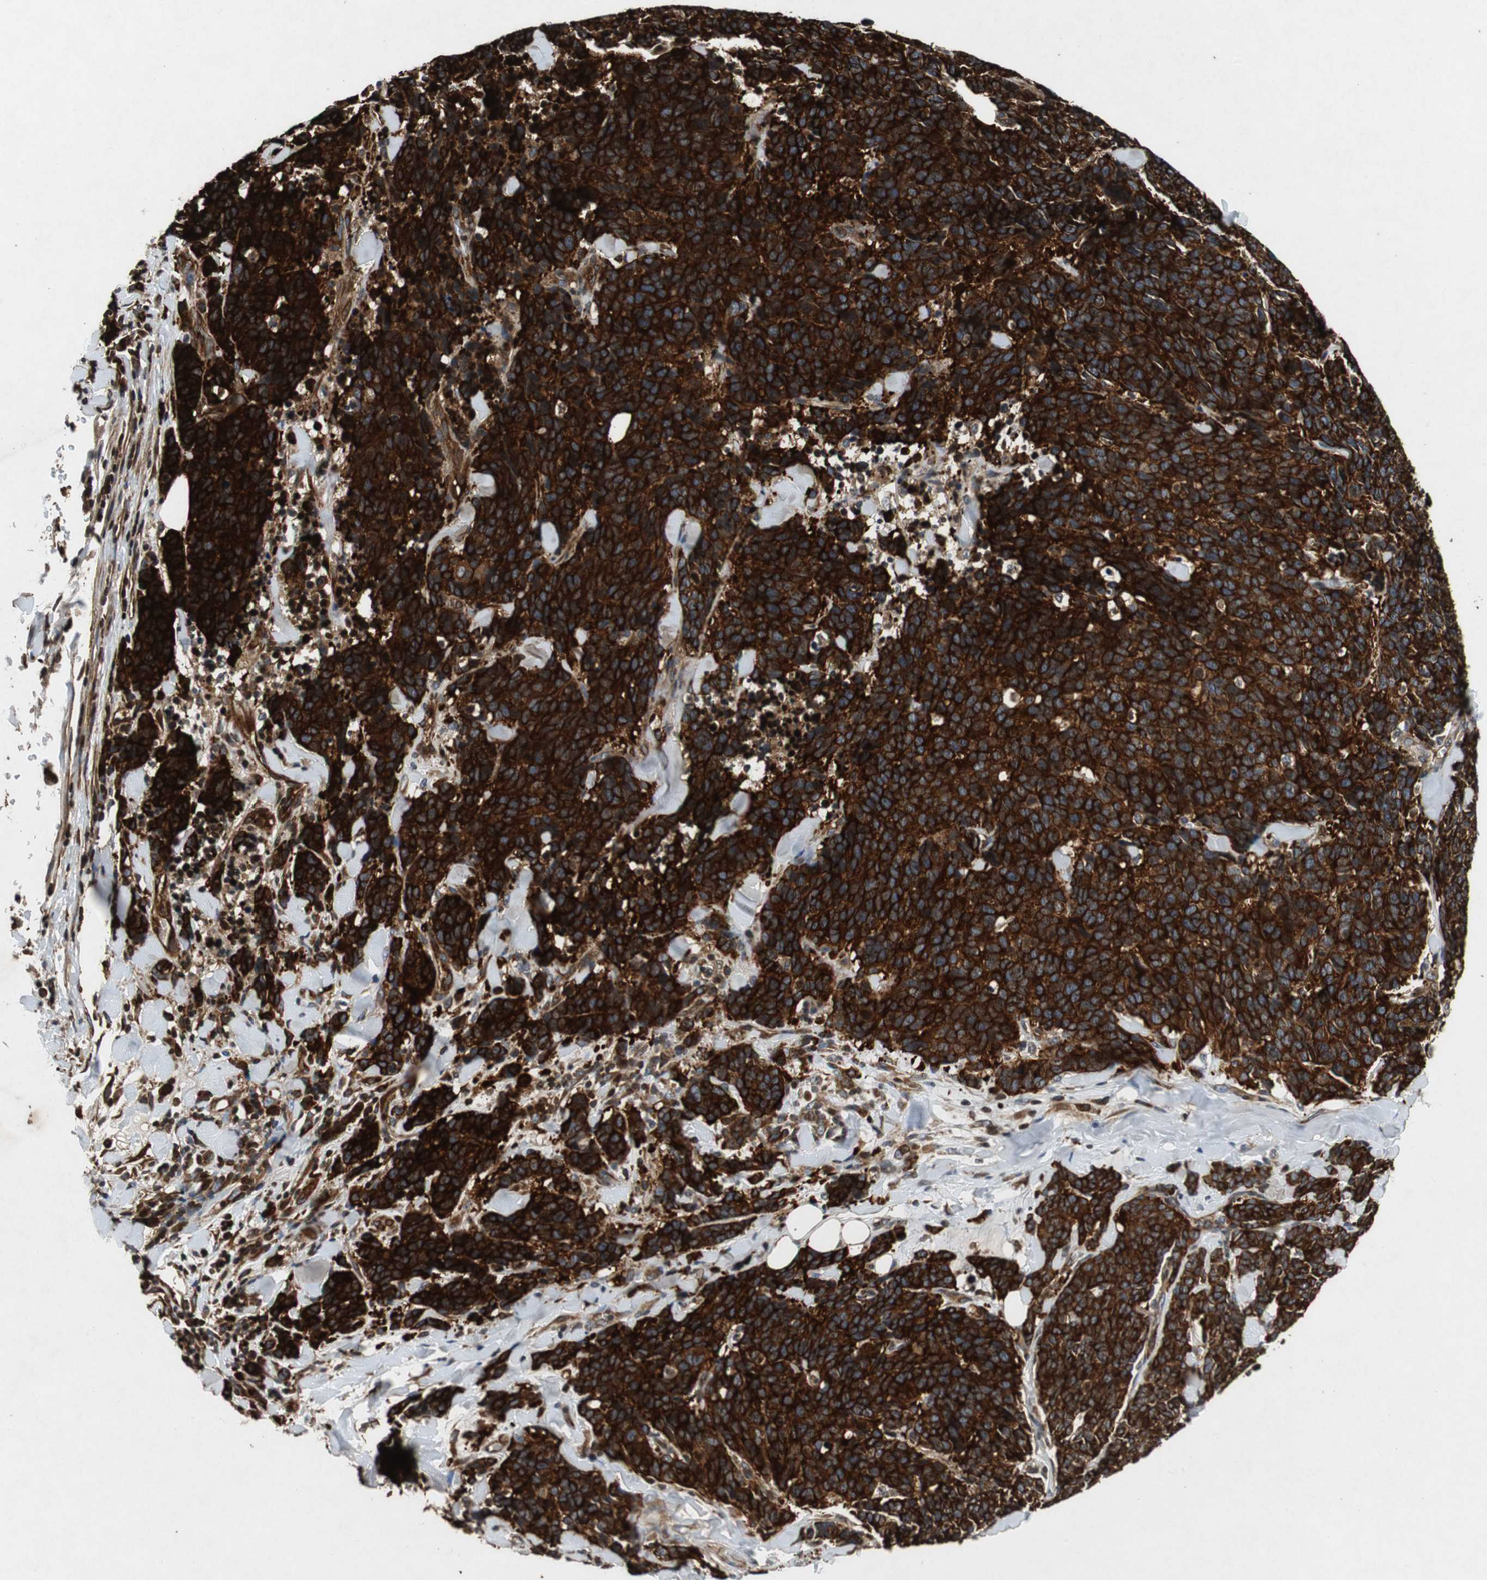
{"staining": {"intensity": "strong", "quantity": ">75%", "location": "cytoplasmic/membranous"}, "tissue": "lung cancer", "cell_type": "Tumor cells", "image_type": "cancer", "snomed": [{"axis": "morphology", "description": "Neoplasm, malignant, NOS"}, {"axis": "topography", "description": "Lung"}], "caption": "There is high levels of strong cytoplasmic/membranous positivity in tumor cells of lung neoplasm (malignant), as demonstrated by immunohistochemical staining (brown color).", "gene": "TUBA4A", "patient": {"sex": "female", "age": 58}}